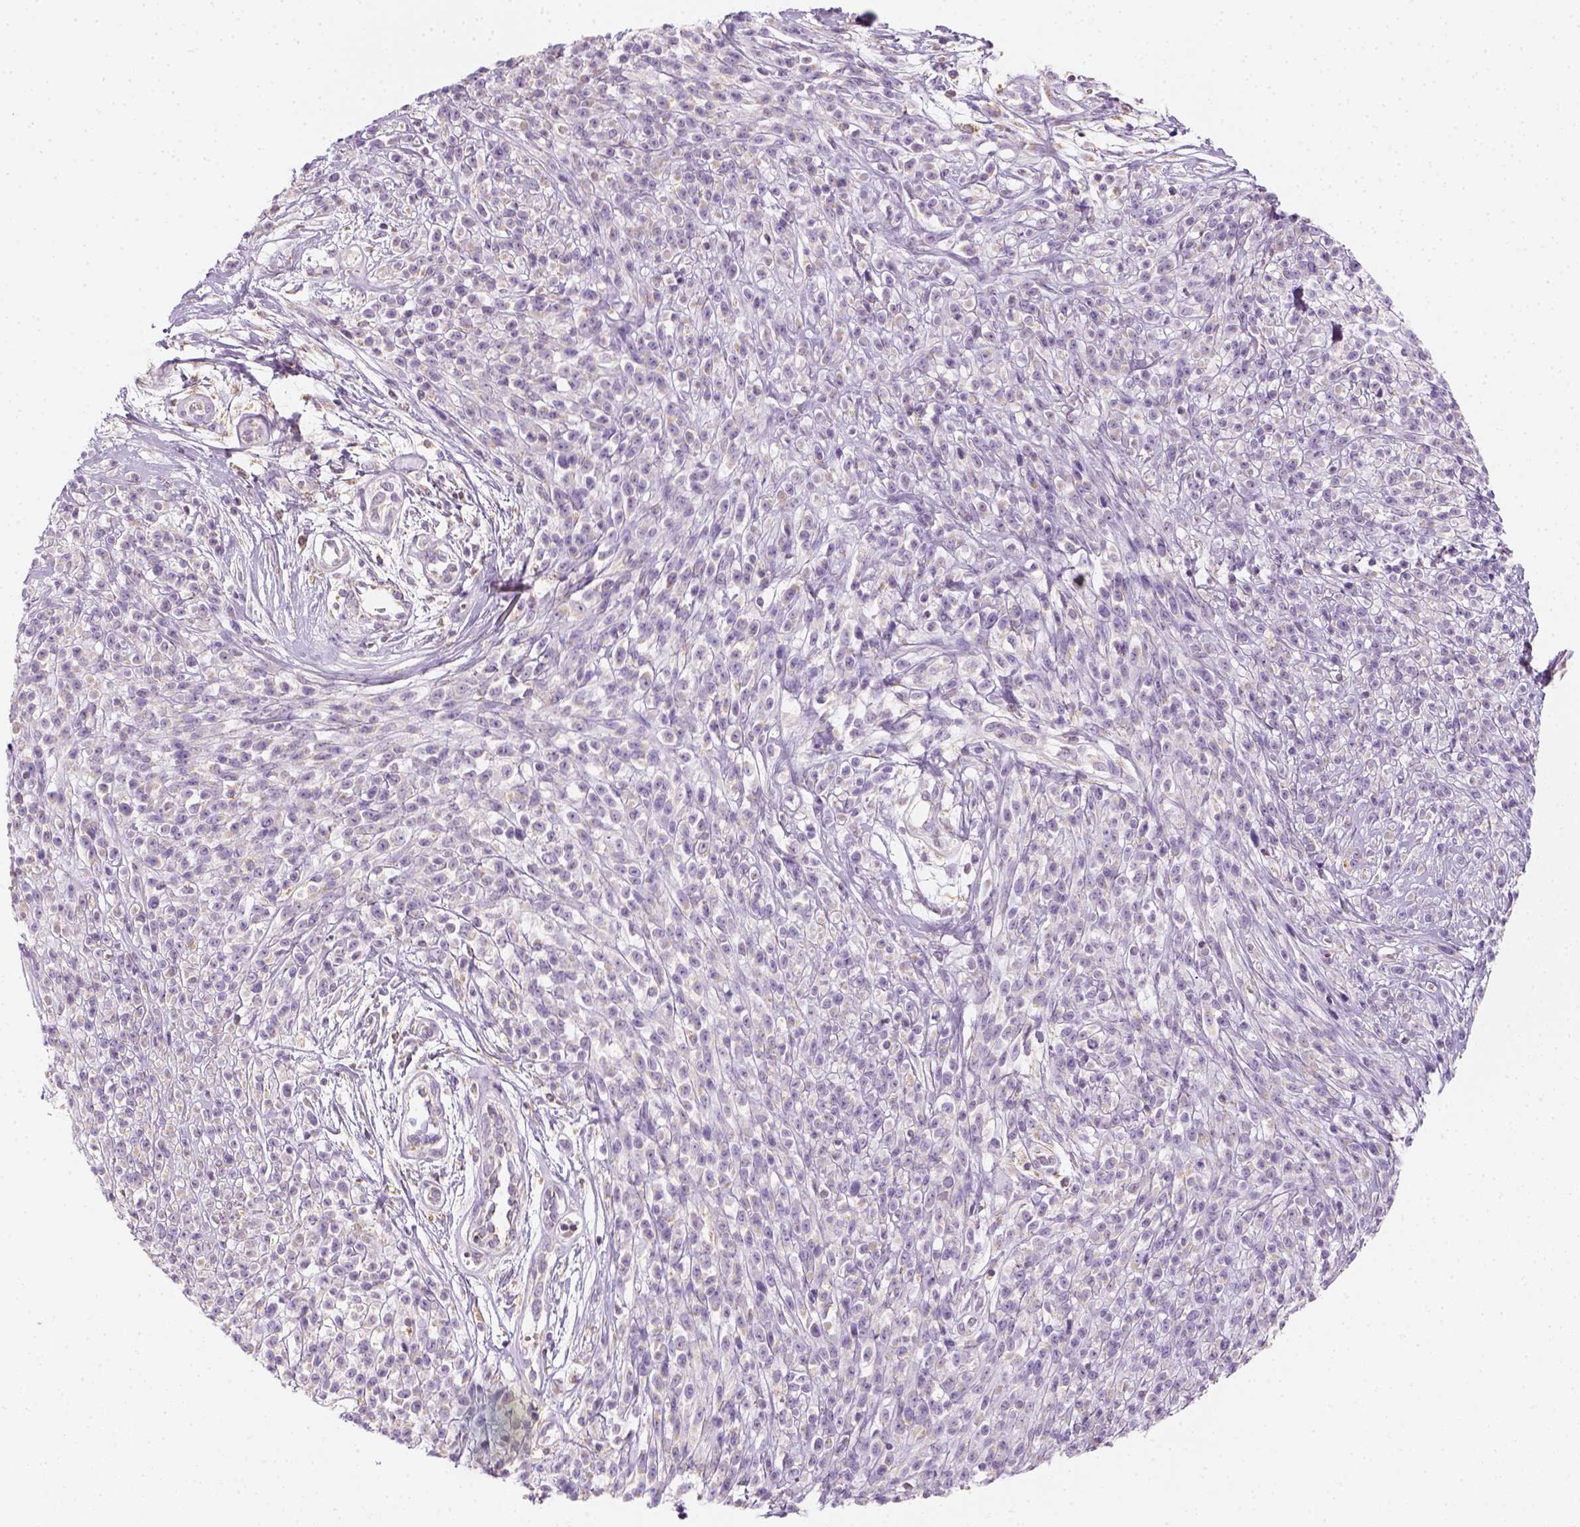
{"staining": {"intensity": "negative", "quantity": "none", "location": "none"}, "tissue": "melanoma", "cell_type": "Tumor cells", "image_type": "cancer", "snomed": [{"axis": "morphology", "description": "Malignant melanoma, NOS"}, {"axis": "topography", "description": "Skin"}, {"axis": "topography", "description": "Skin of trunk"}], "caption": "Immunohistochemistry micrograph of malignant melanoma stained for a protein (brown), which reveals no expression in tumor cells.", "gene": "AWAT2", "patient": {"sex": "male", "age": 74}}